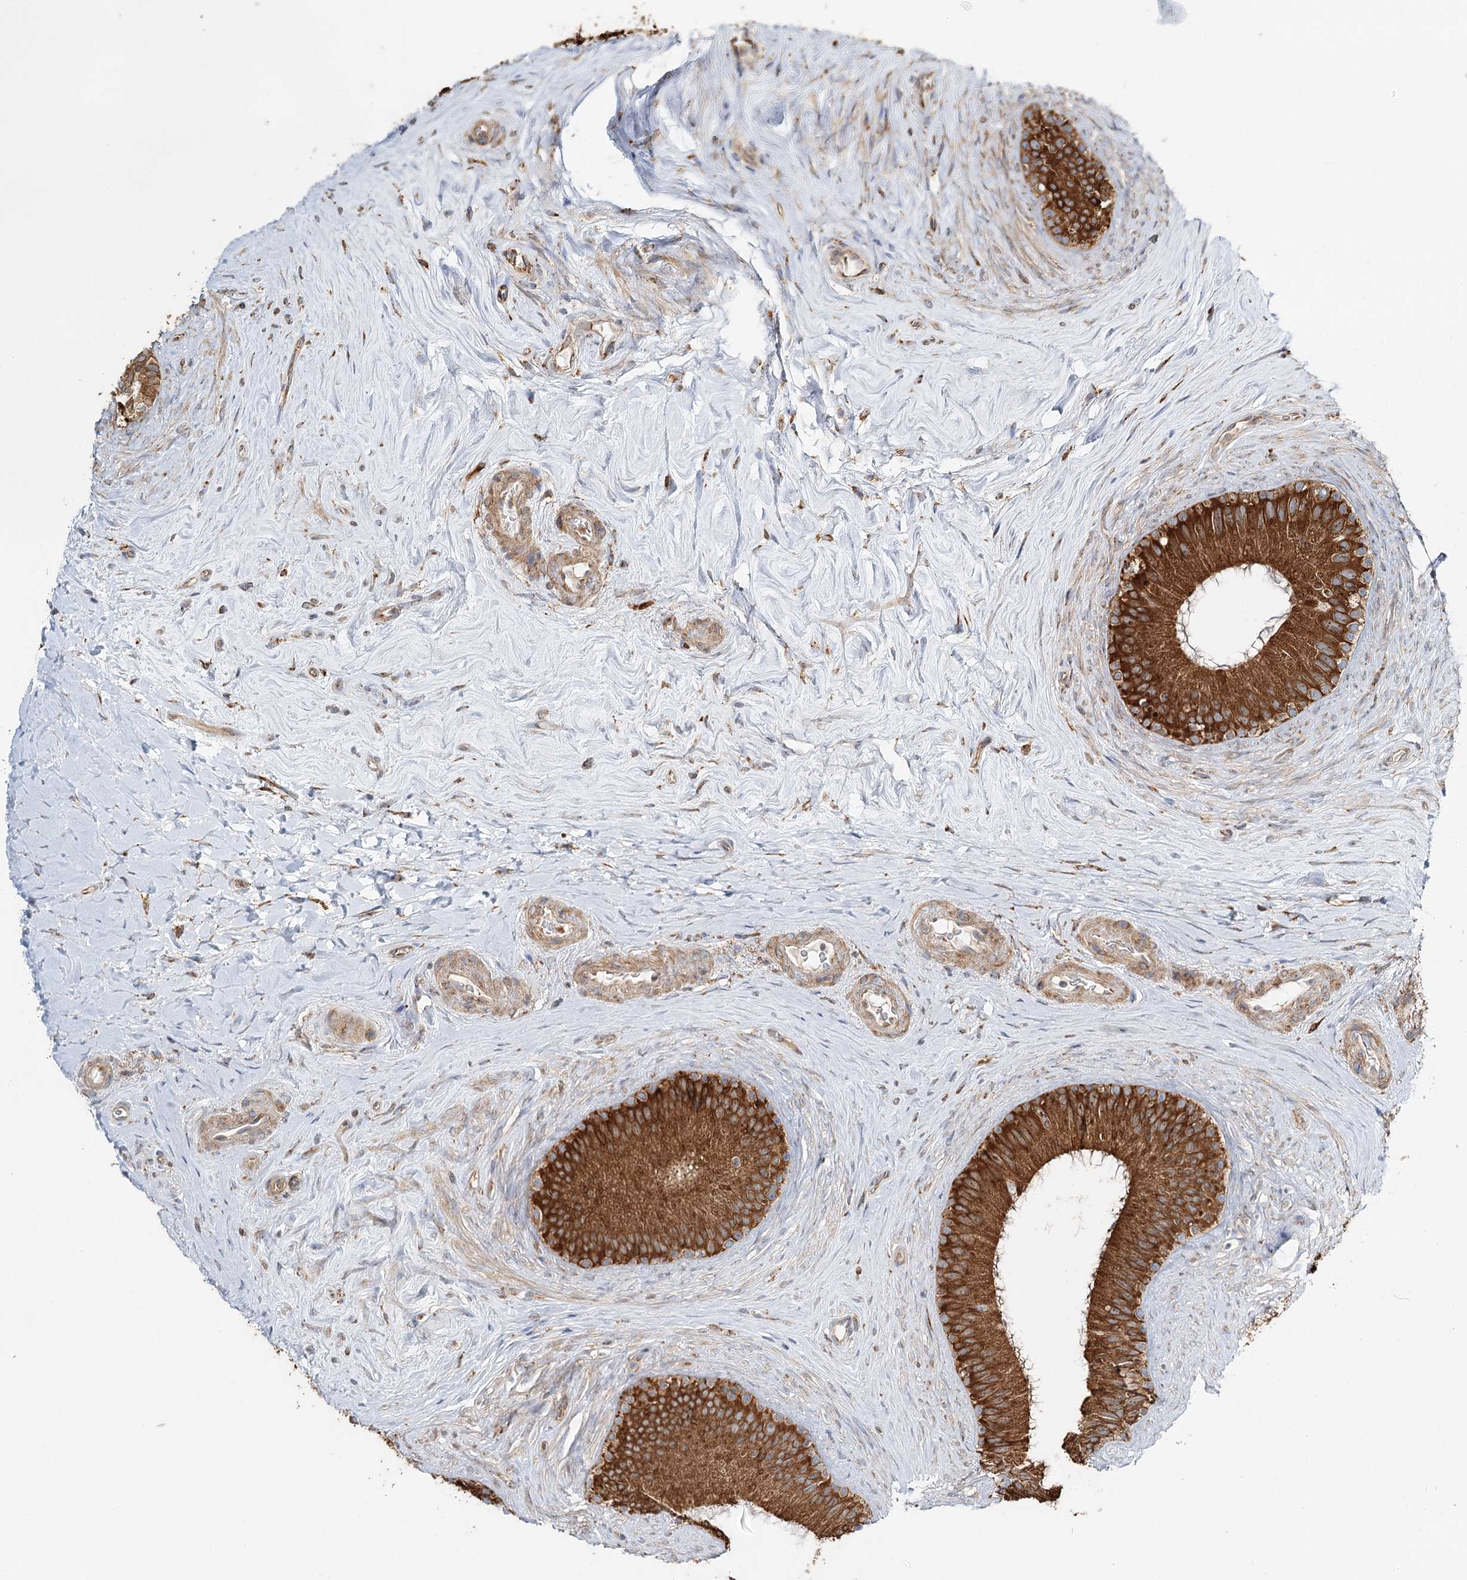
{"staining": {"intensity": "strong", "quantity": ">75%", "location": "cytoplasmic/membranous"}, "tissue": "epididymis", "cell_type": "Glandular cells", "image_type": "normal", "snomed": [{"axis": "morphology", "description": "Normal tissue, NOS"}, {"axis": "topography", "description": "Epididymis"}], "caption": "Approximately >75% of glandular cells in benign epididymis show strong cytoplasmic/membranous protein expression as visualized by brown immunohistochemical staining.", "gene": "TAS1R1", "patient": {"sex": "male", "age": 84}}